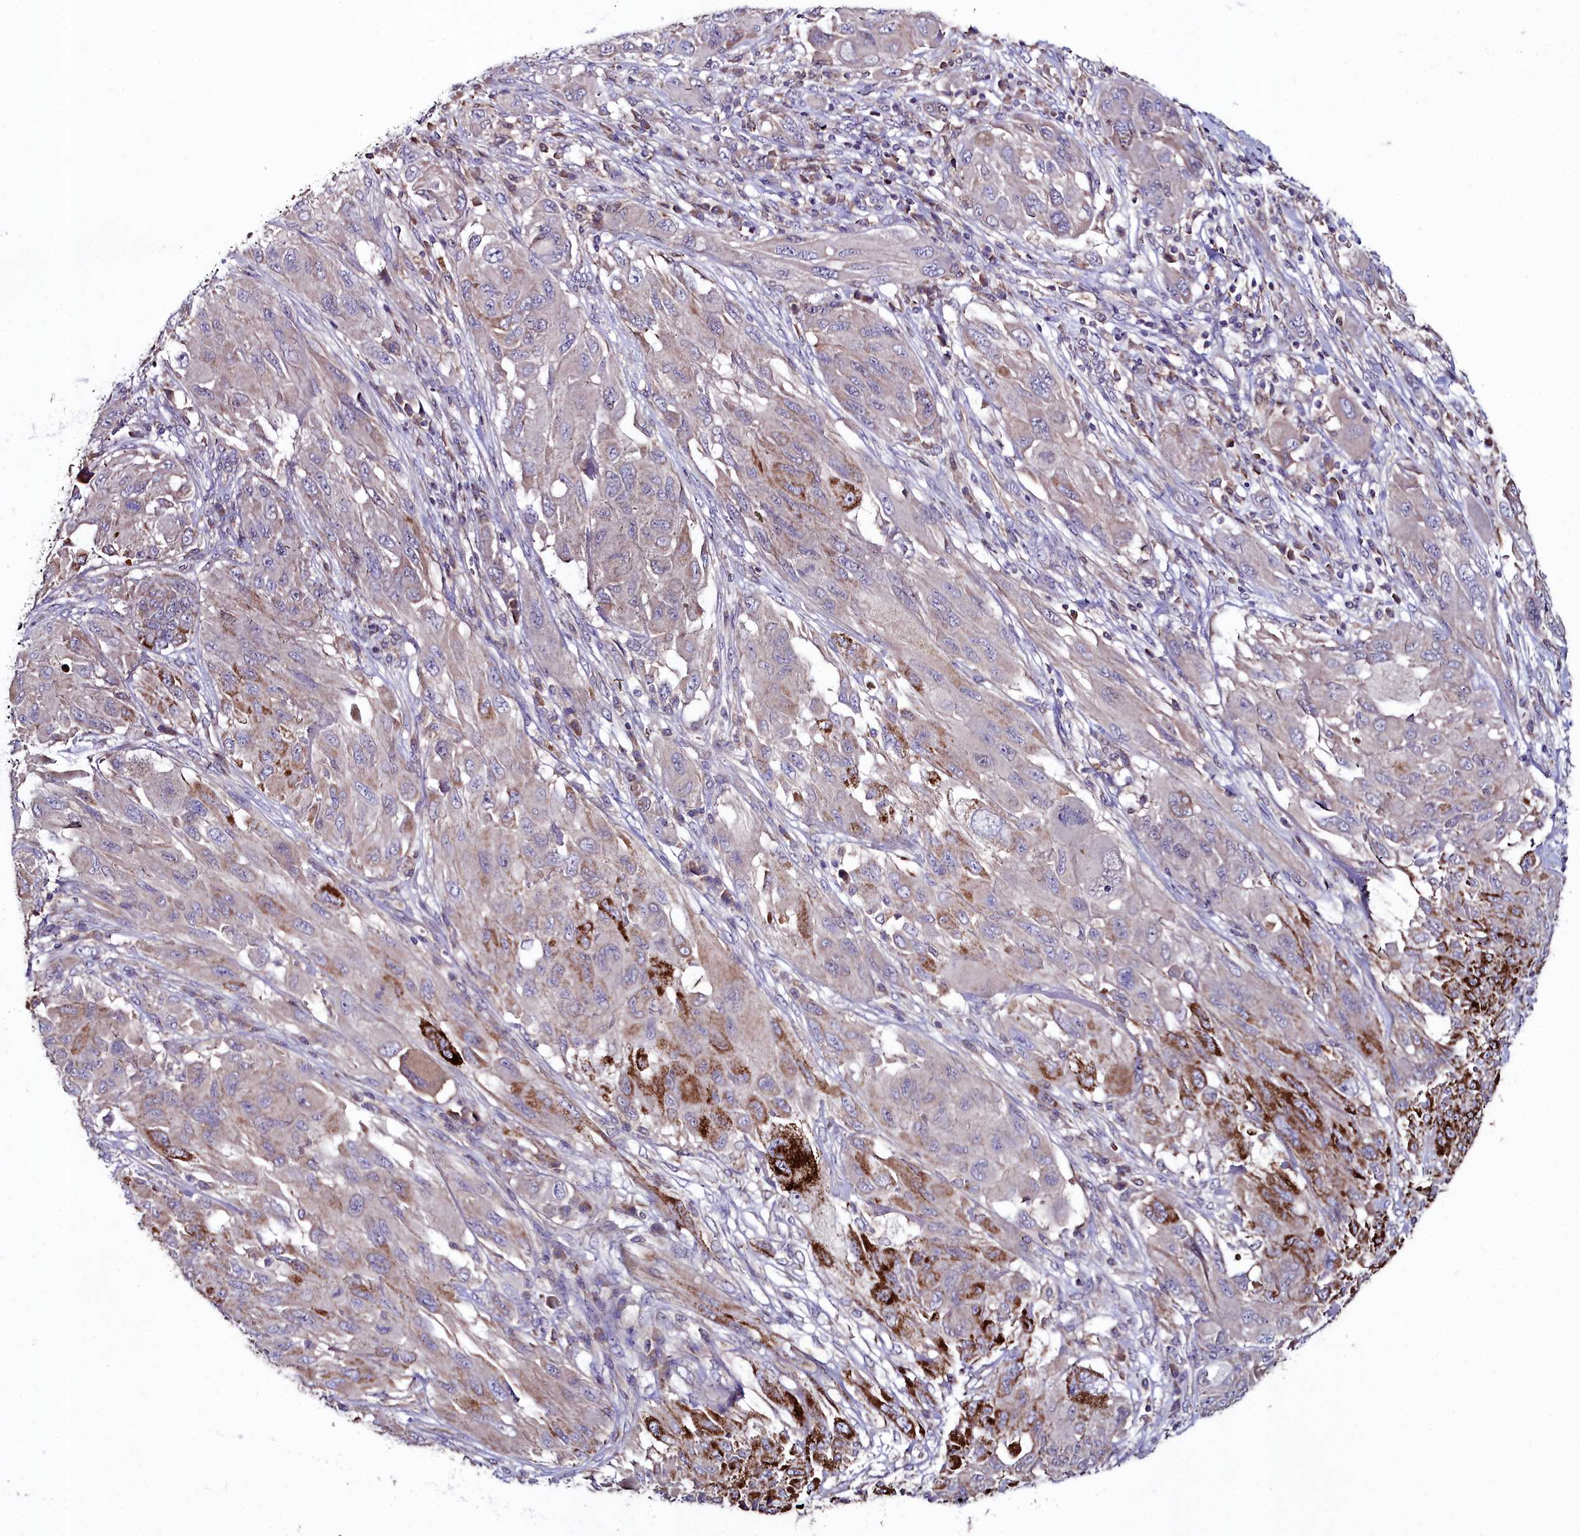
{"staining": {"intensity": "strong", "quantity": "<25%", "location": "cytoplasmic/membranous"}, "tissue": "melanoma", "cell_type": "Tumor cells", "image_type": "cancer", "snomed": [{"axis": "morphology", "description": "Malignant melanoma, NOS"}, {"axis": "topography", "description": "Skin"}], "caption": "Immunohistochemistry (IHC) micrograph of human melanoma stained for a protein (brown), which displays medium levels of strong cytoplasmic/membranous staining in approximately <25% of tumor cells.", "gene": "AMBRA1", "patient": {"sex": "female", "age": 91}}